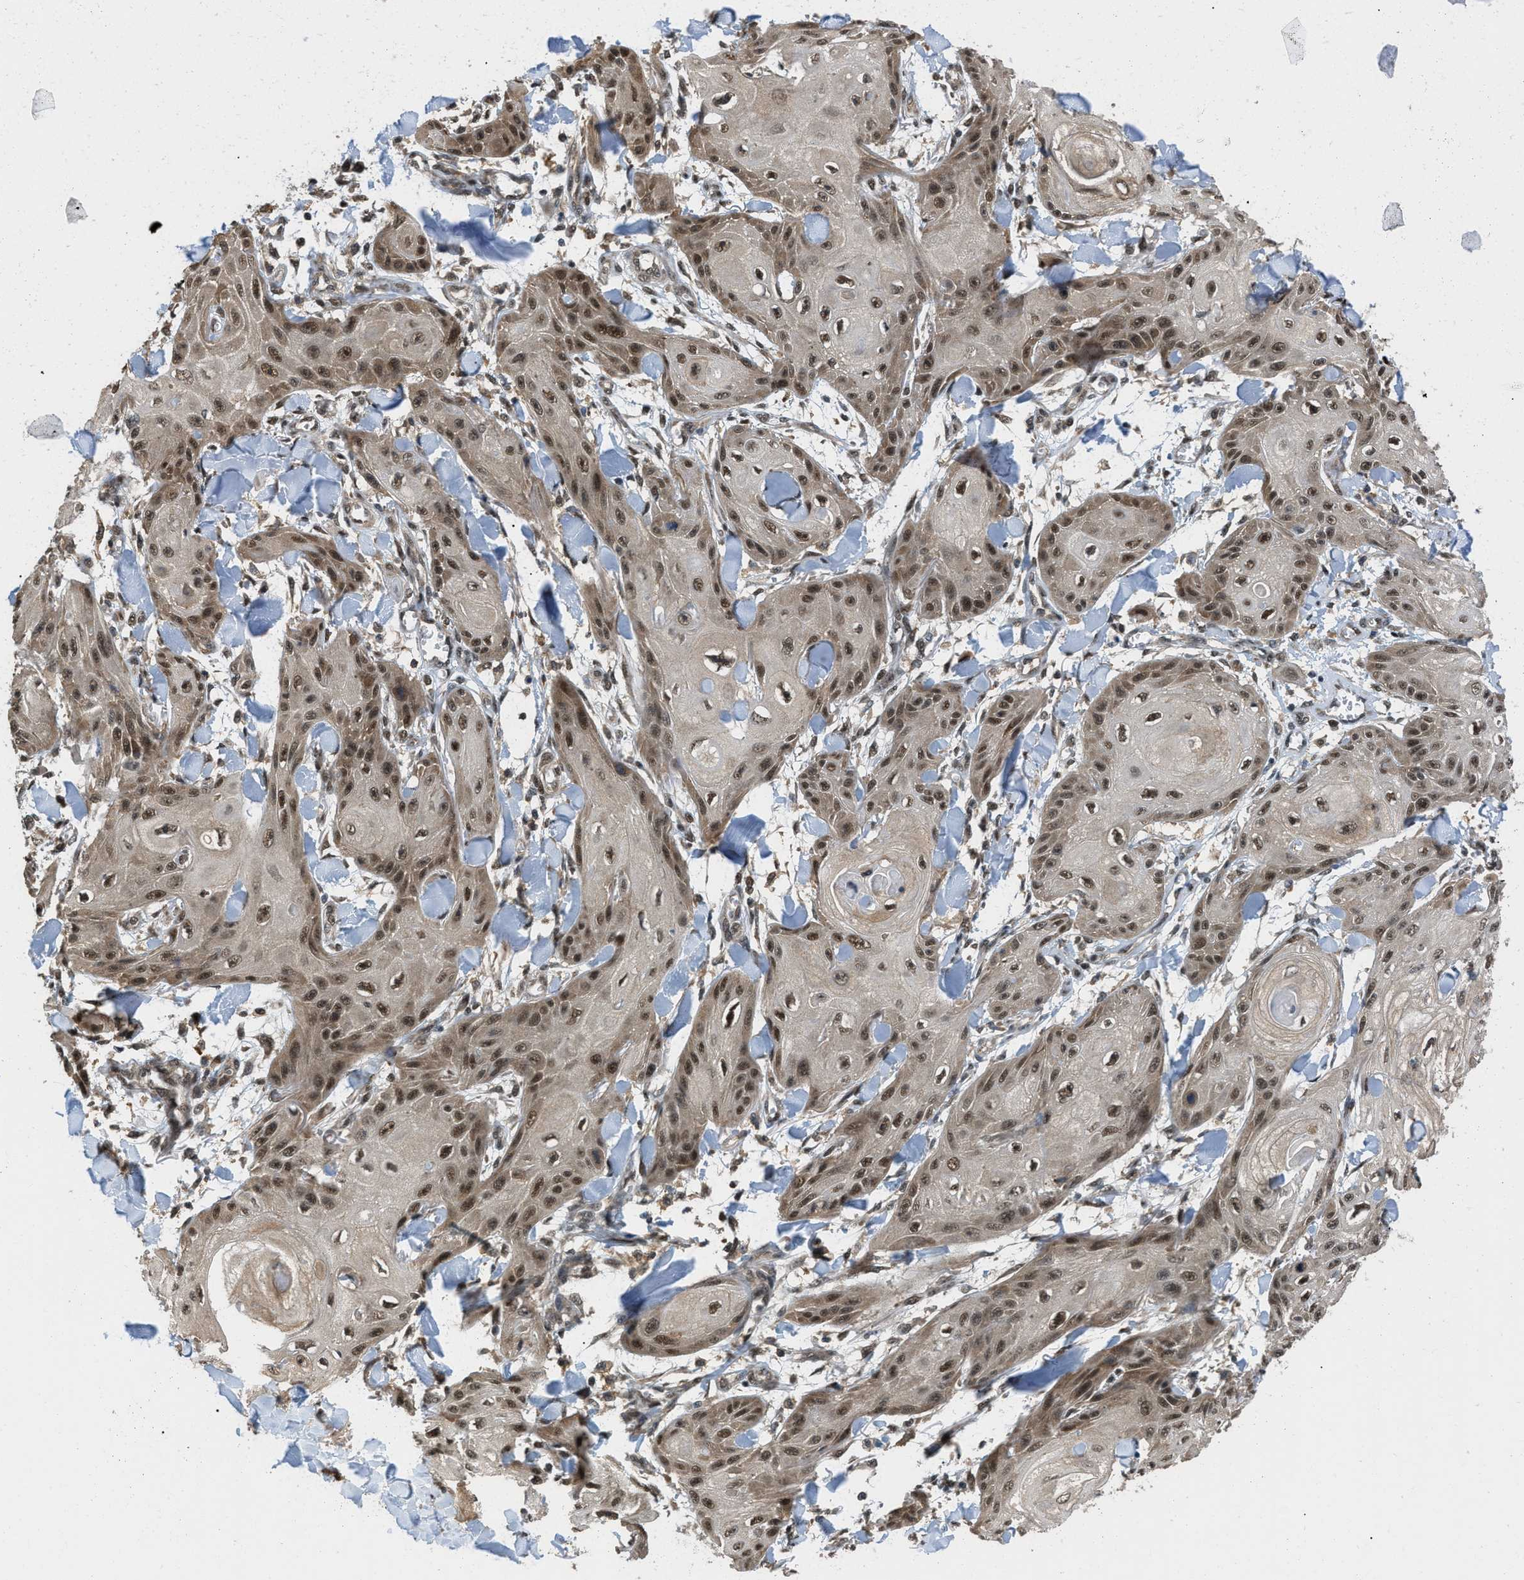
{"staining": {"intensity": "moderate", "quantity": ">75%", "location": "cytoplasmic/membranous,nuclear"}, "tissue": "skin cancer", "cell_type": "Tumor cells", "image_type": "cancer", "snomed": [{"axis": "morphology", "description": "Squamous cell carcinoma, NOS"}, {"axis": "topography", "description": "Skin"}], "caption": "High-power microscopy captured an IHC image of skin cancer, revealing moderate cytoplasmic/membranous and nuclear staining in approximately >75% of tumor cells.", "gene": "ATF7IP", "patient": {"sex": "male", "age": 74}}